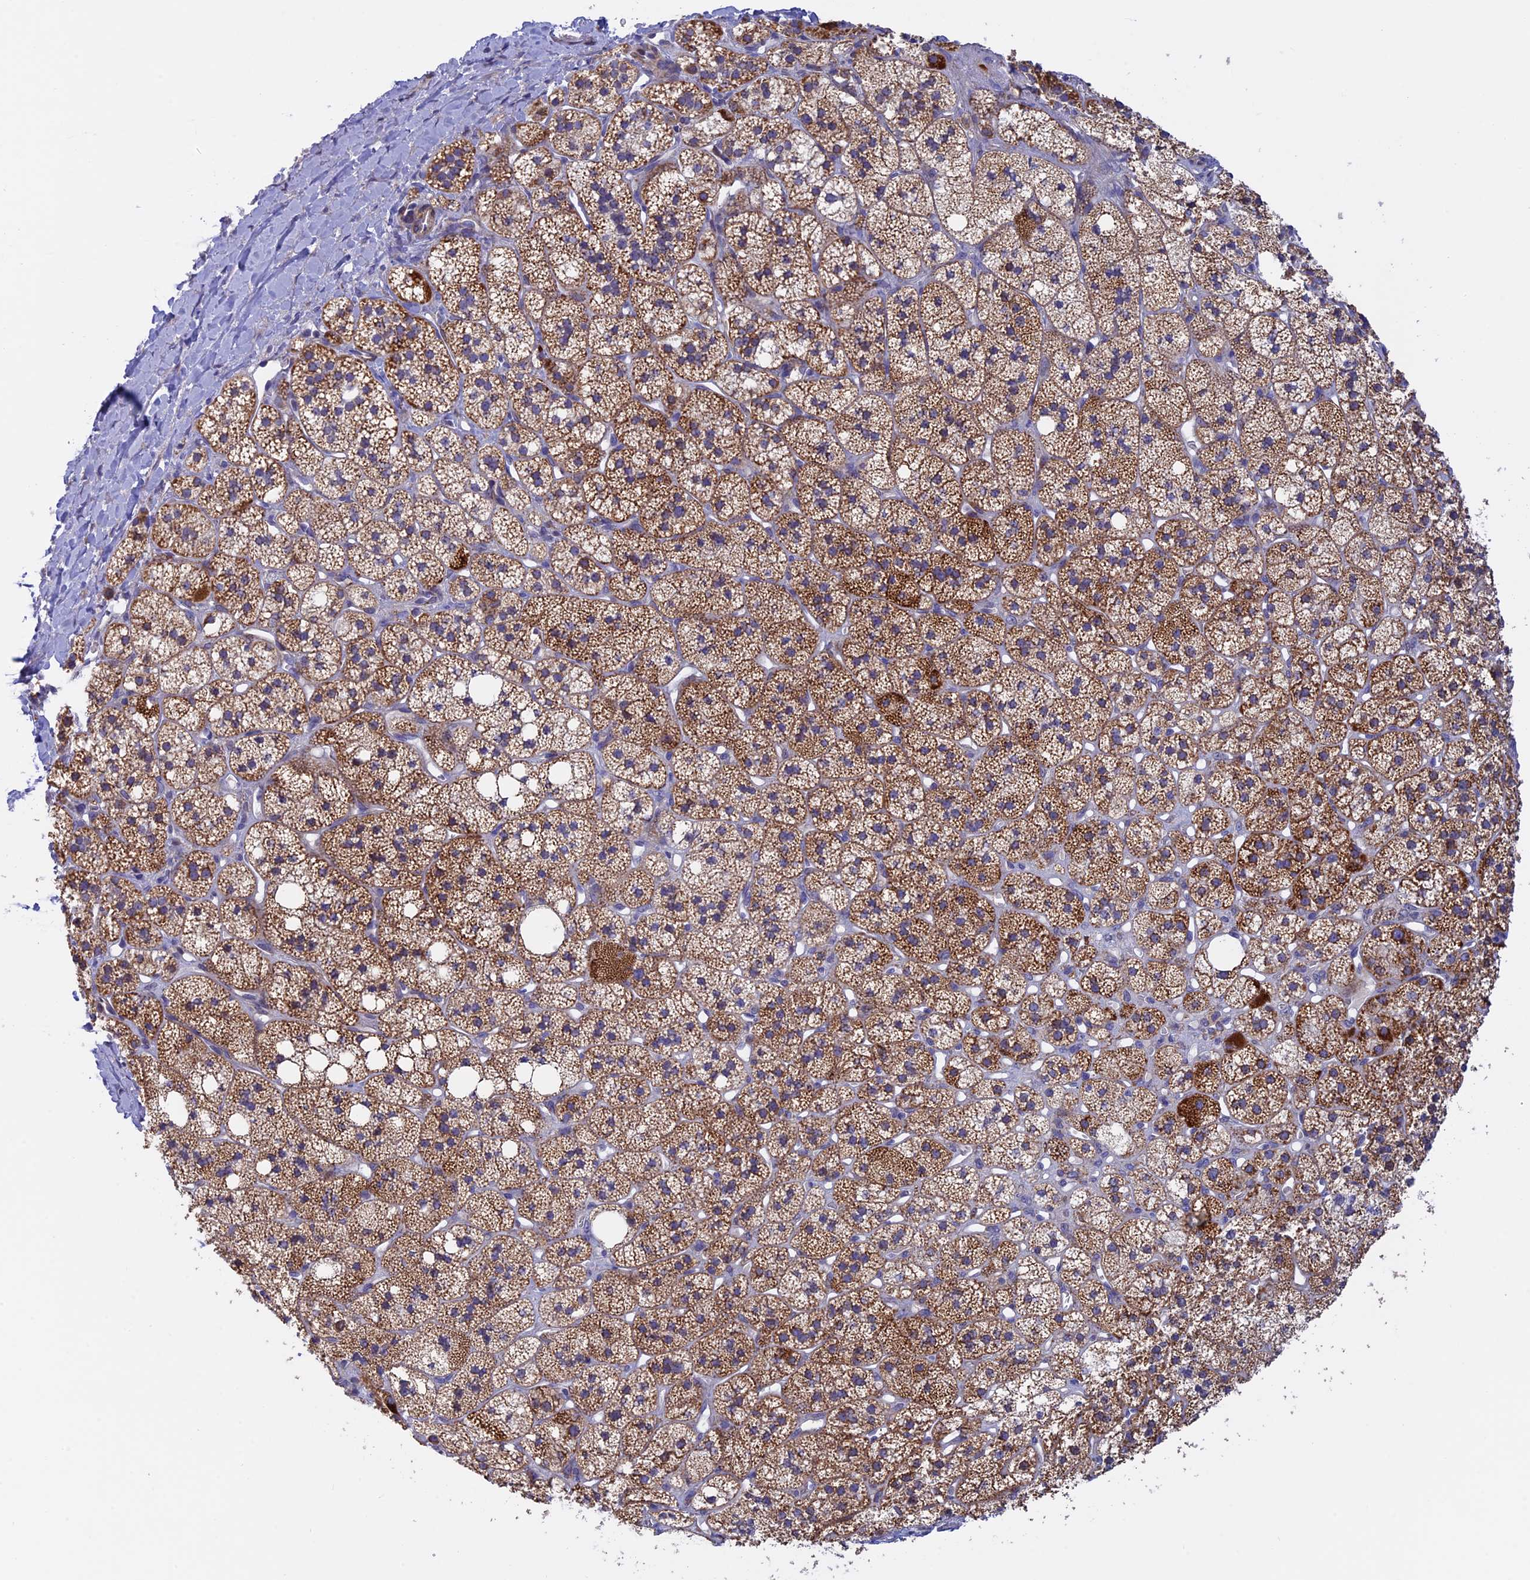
{"staining": {"intensity": "strong", "quantity": ">75%", "location": "cytoplasmic/membranous"}, "tissue": "adrenal gland", "cell_type": "Glandular cells", "image_type": "normal", "snomed": [{"axis": "morphology", "description": "Normal tissue, NOS"}, {"axis": "topography", "description": "Adrenal gland"}], "caption": "The micrograph reveals immunohistochemical staining of benign adrenal gland. There is strong cytoplasmic/membranous expression is identified in about >75% of glandular cells.", "gene": "ETFDH", "patient": {"sex": "male", "age": 61}}